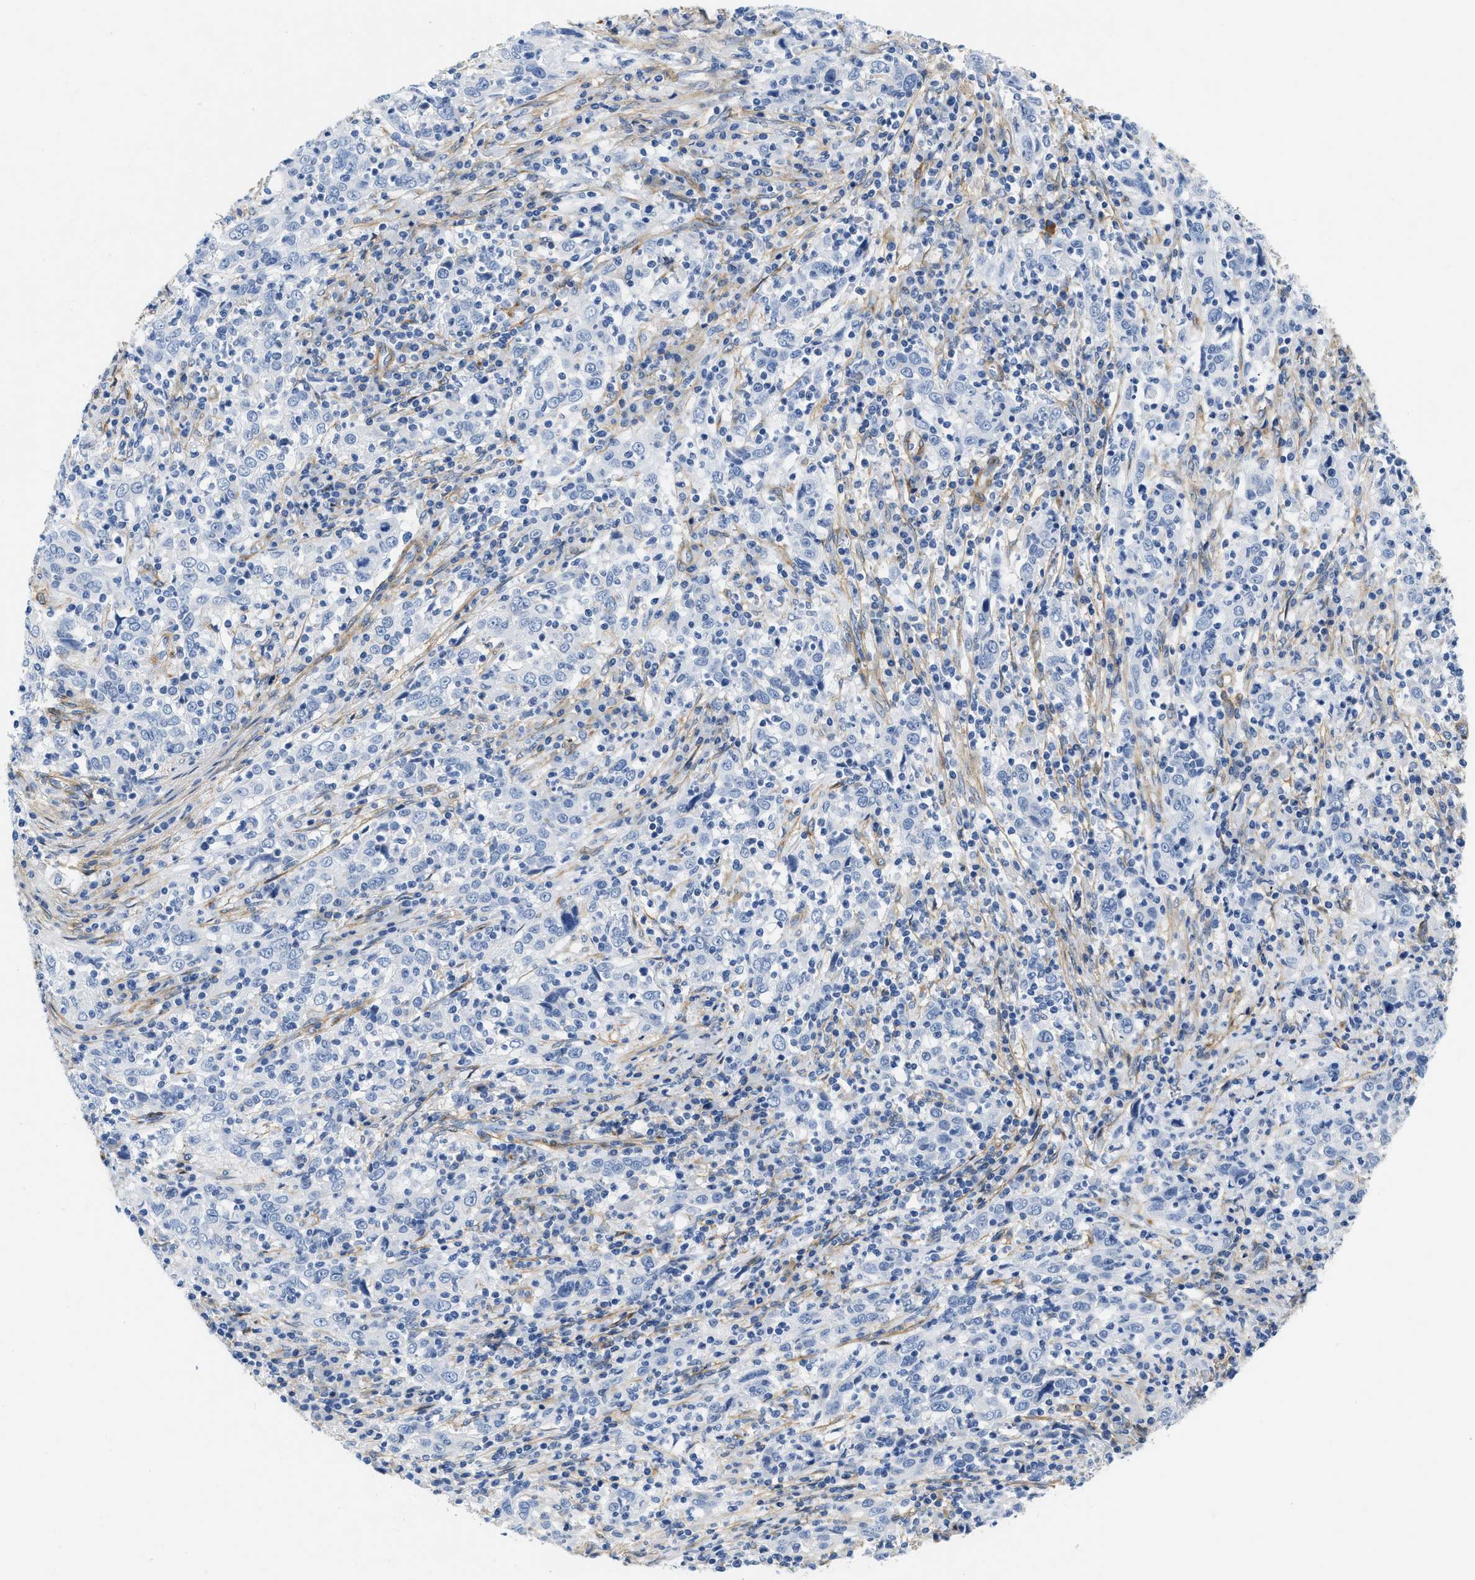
{"staining": {"intensity": "negative", "quantity": "none", "location": "none"}, "tissue": "cervical cancer", "cell_type": "Tumor cells", "image_type": "cancer", "snomed": [{"axis": "morphology", "description": "Squamous cell carcinoma, NOS"}, {"axis": "topography", "description": "Cervix"}], "caption": "This is an IHC micrograph of cervical cancer. There is no expression in tumor cells.", "gene": "PDGFRB", "patient": {"sex": "female", "age": 46}}